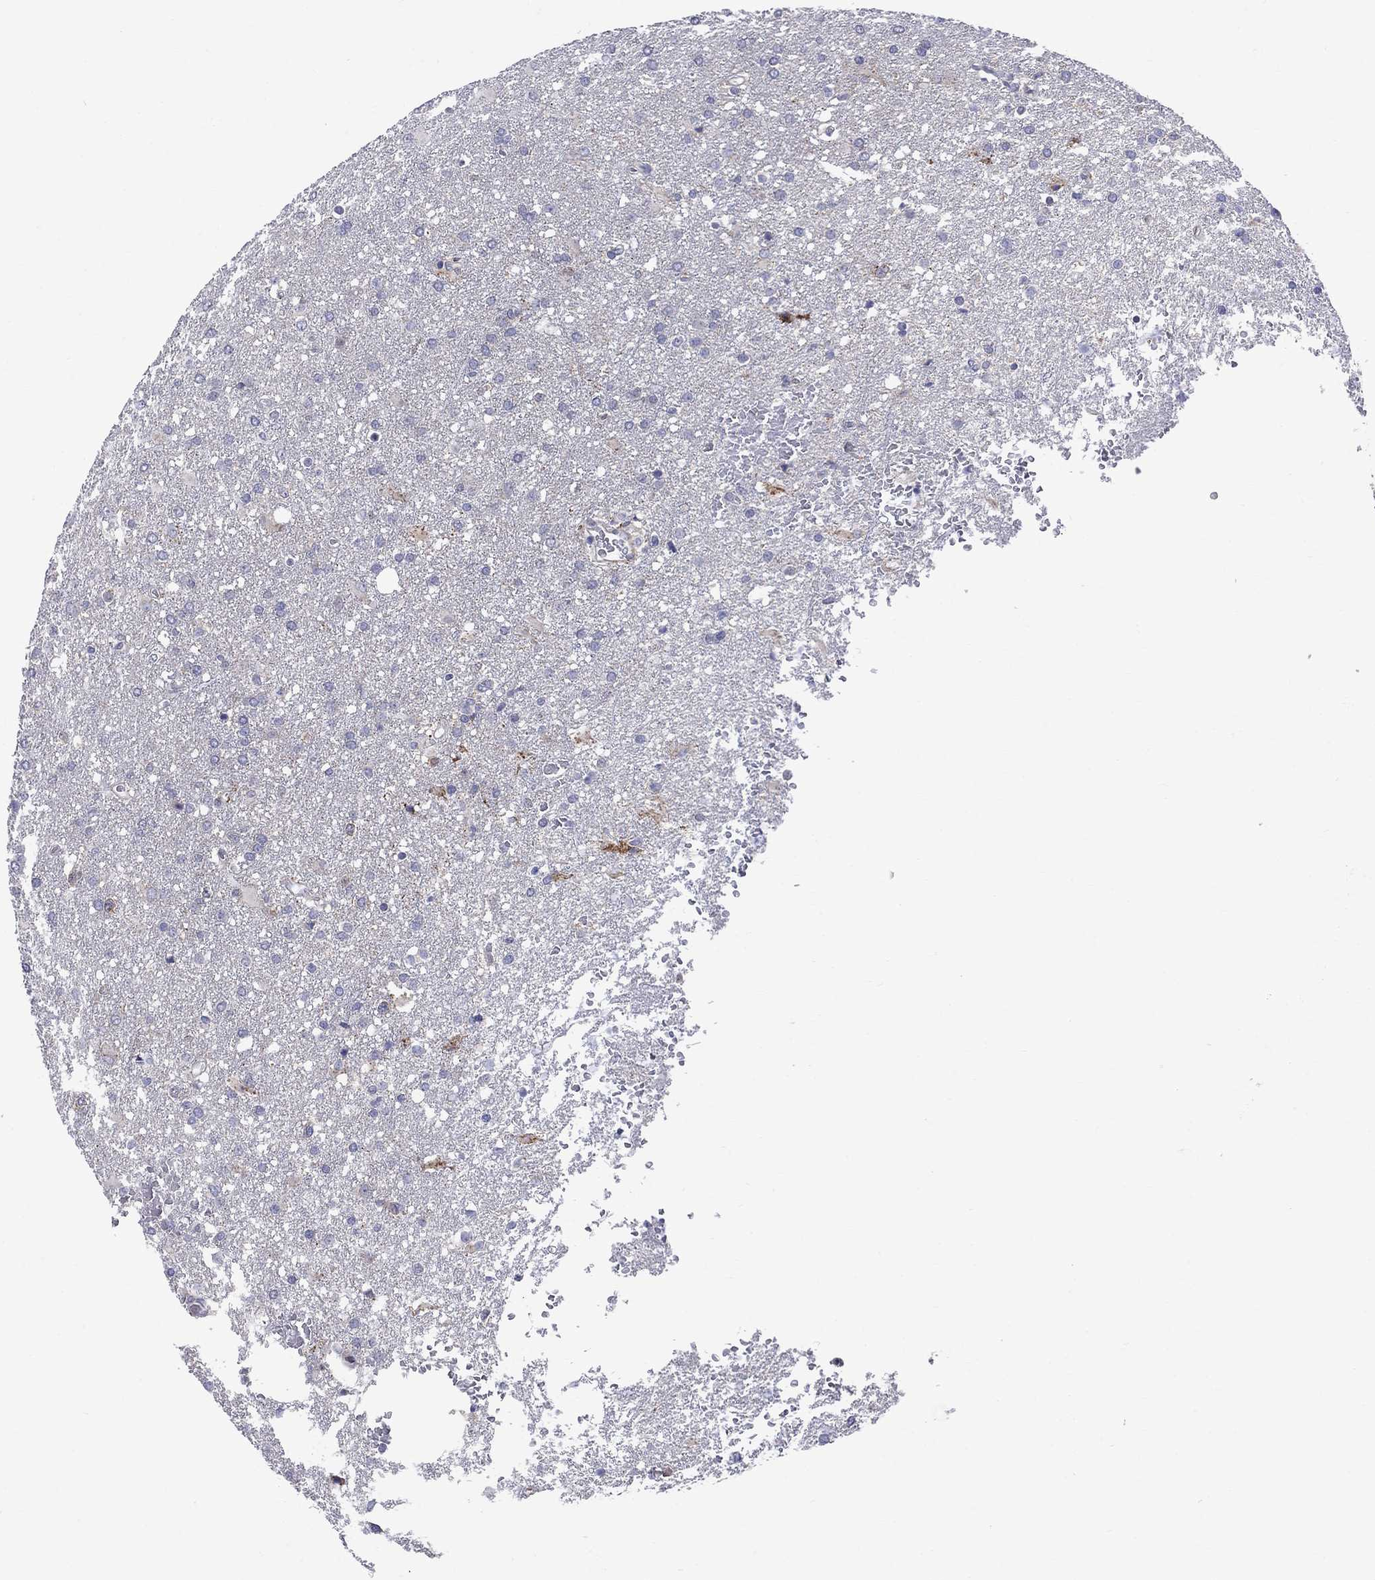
{"staining": {"intensity": "moderate", "quantity": "<25%", "location": "cytoplasmic/membranous"}, "tissue": "glioma", "cell_type": "Tumor cells", "image_type": "cancer", "snomed": [{"axis": "morphology", "description": "Glioma, malignant, High grade"}, {"axis": "topography", "description": "Brain"}], "caption": "Protein staining shows moderate cytoplasmic/membranous positivity in approximately <25% of tumor cells in malignant glioma (high-grade). Immunohistochemistry stains the protein of interest in brown and the nuclei are stained blue.", "gene": "ASNS", "patient": {"sex": "male", "age": 68}}